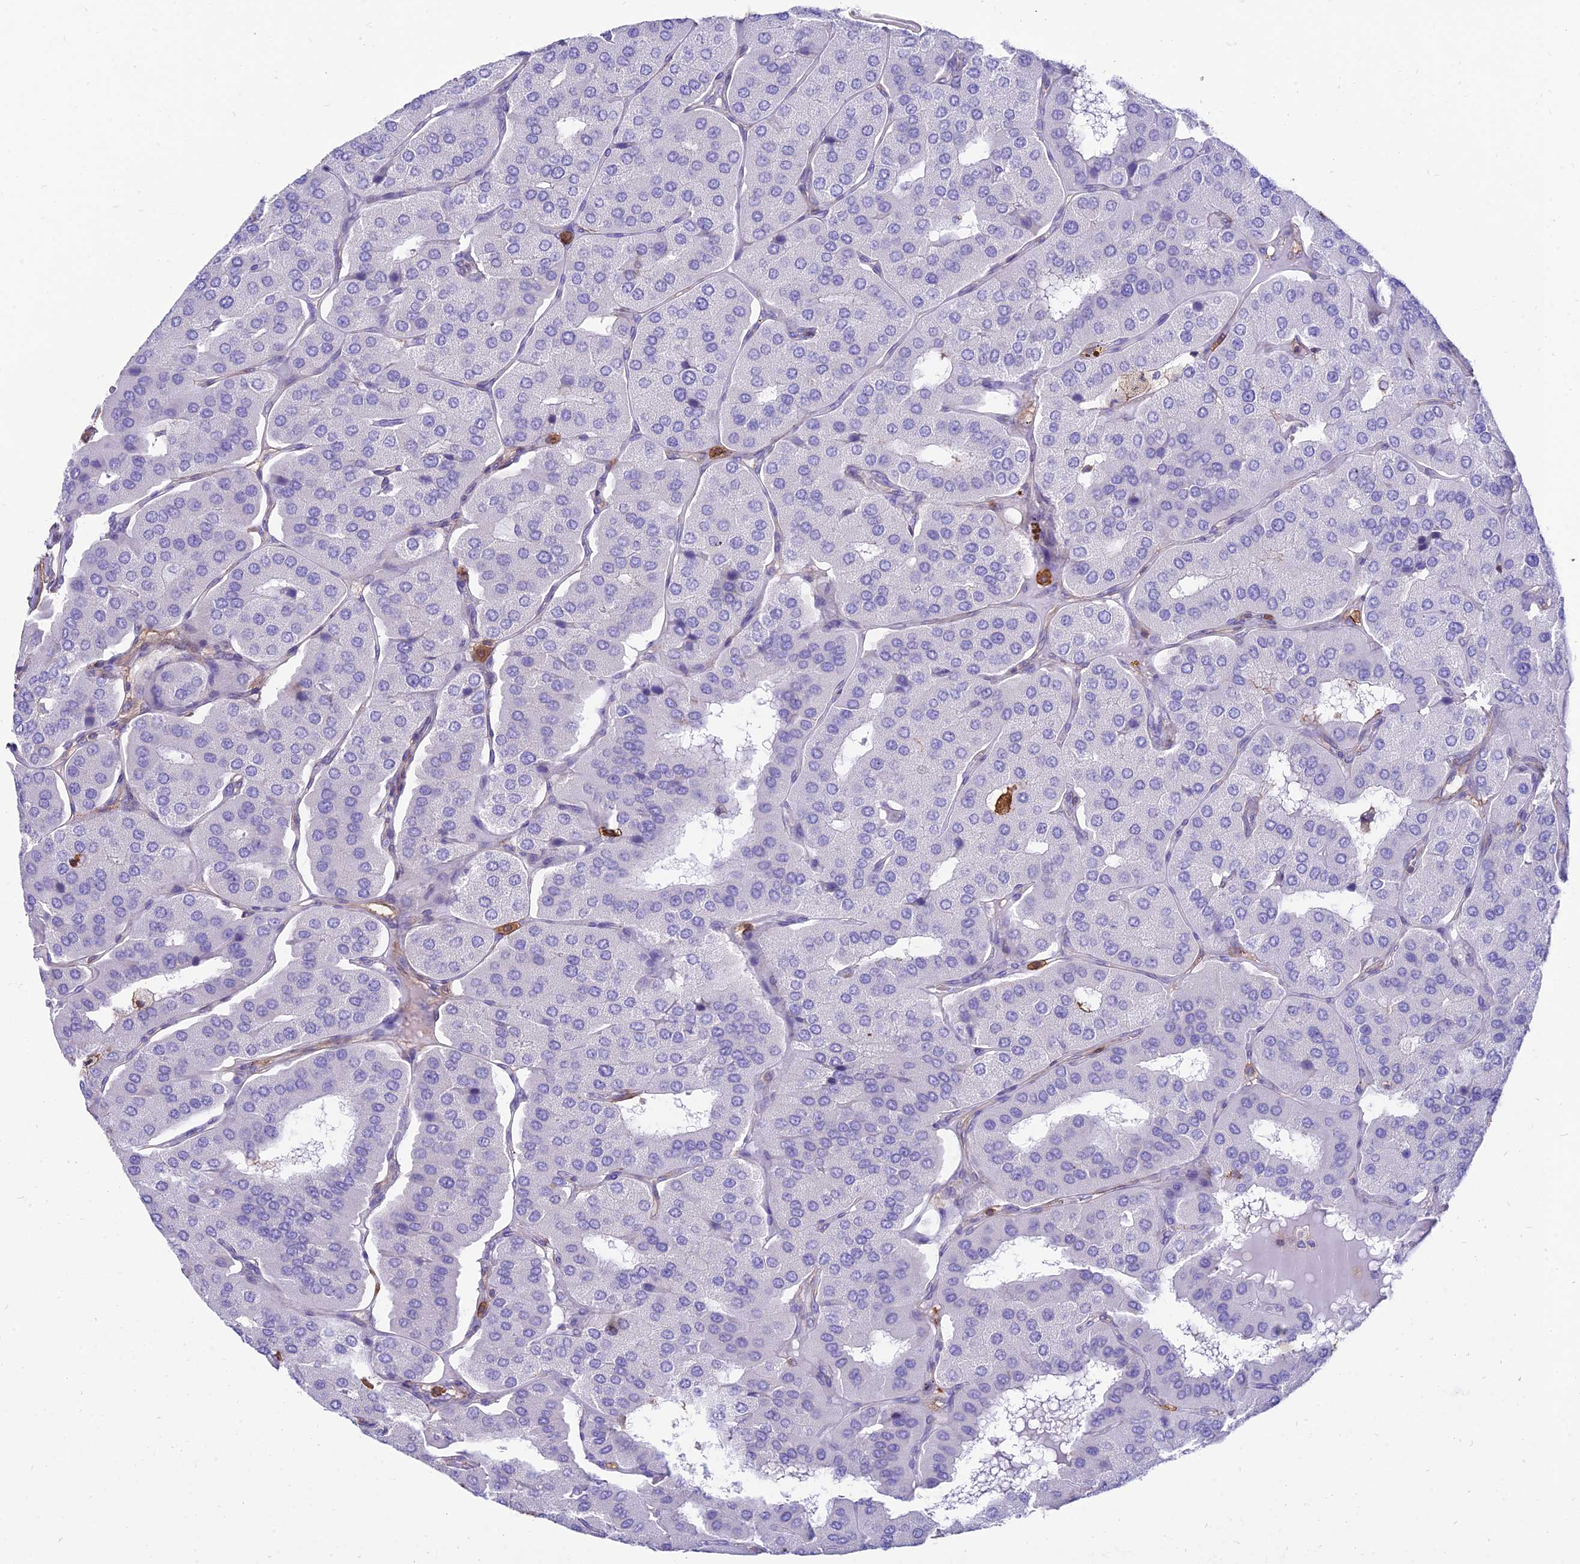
{"staining": {"intensity": "negative", "quantity": "none", "location": "none"}, "tissue": "parathyroid gland", "cell_type": "Glandular cells", "image_type": "normal", "snomed": [{"axis": "morphology", "description": "Normal tissue, NOS"}, {"axis": "morphology", "description": "Adenoma, NOS"}, {"axis": "topography", "description": "Parathyroid gland"}], "caption": "This is an IHC histopathology image of normal human parathyroid gland. There is no positivity in glandular cells.", "gene": "SREK1IP1", "patient": {"sex": "female", "age": 86}}